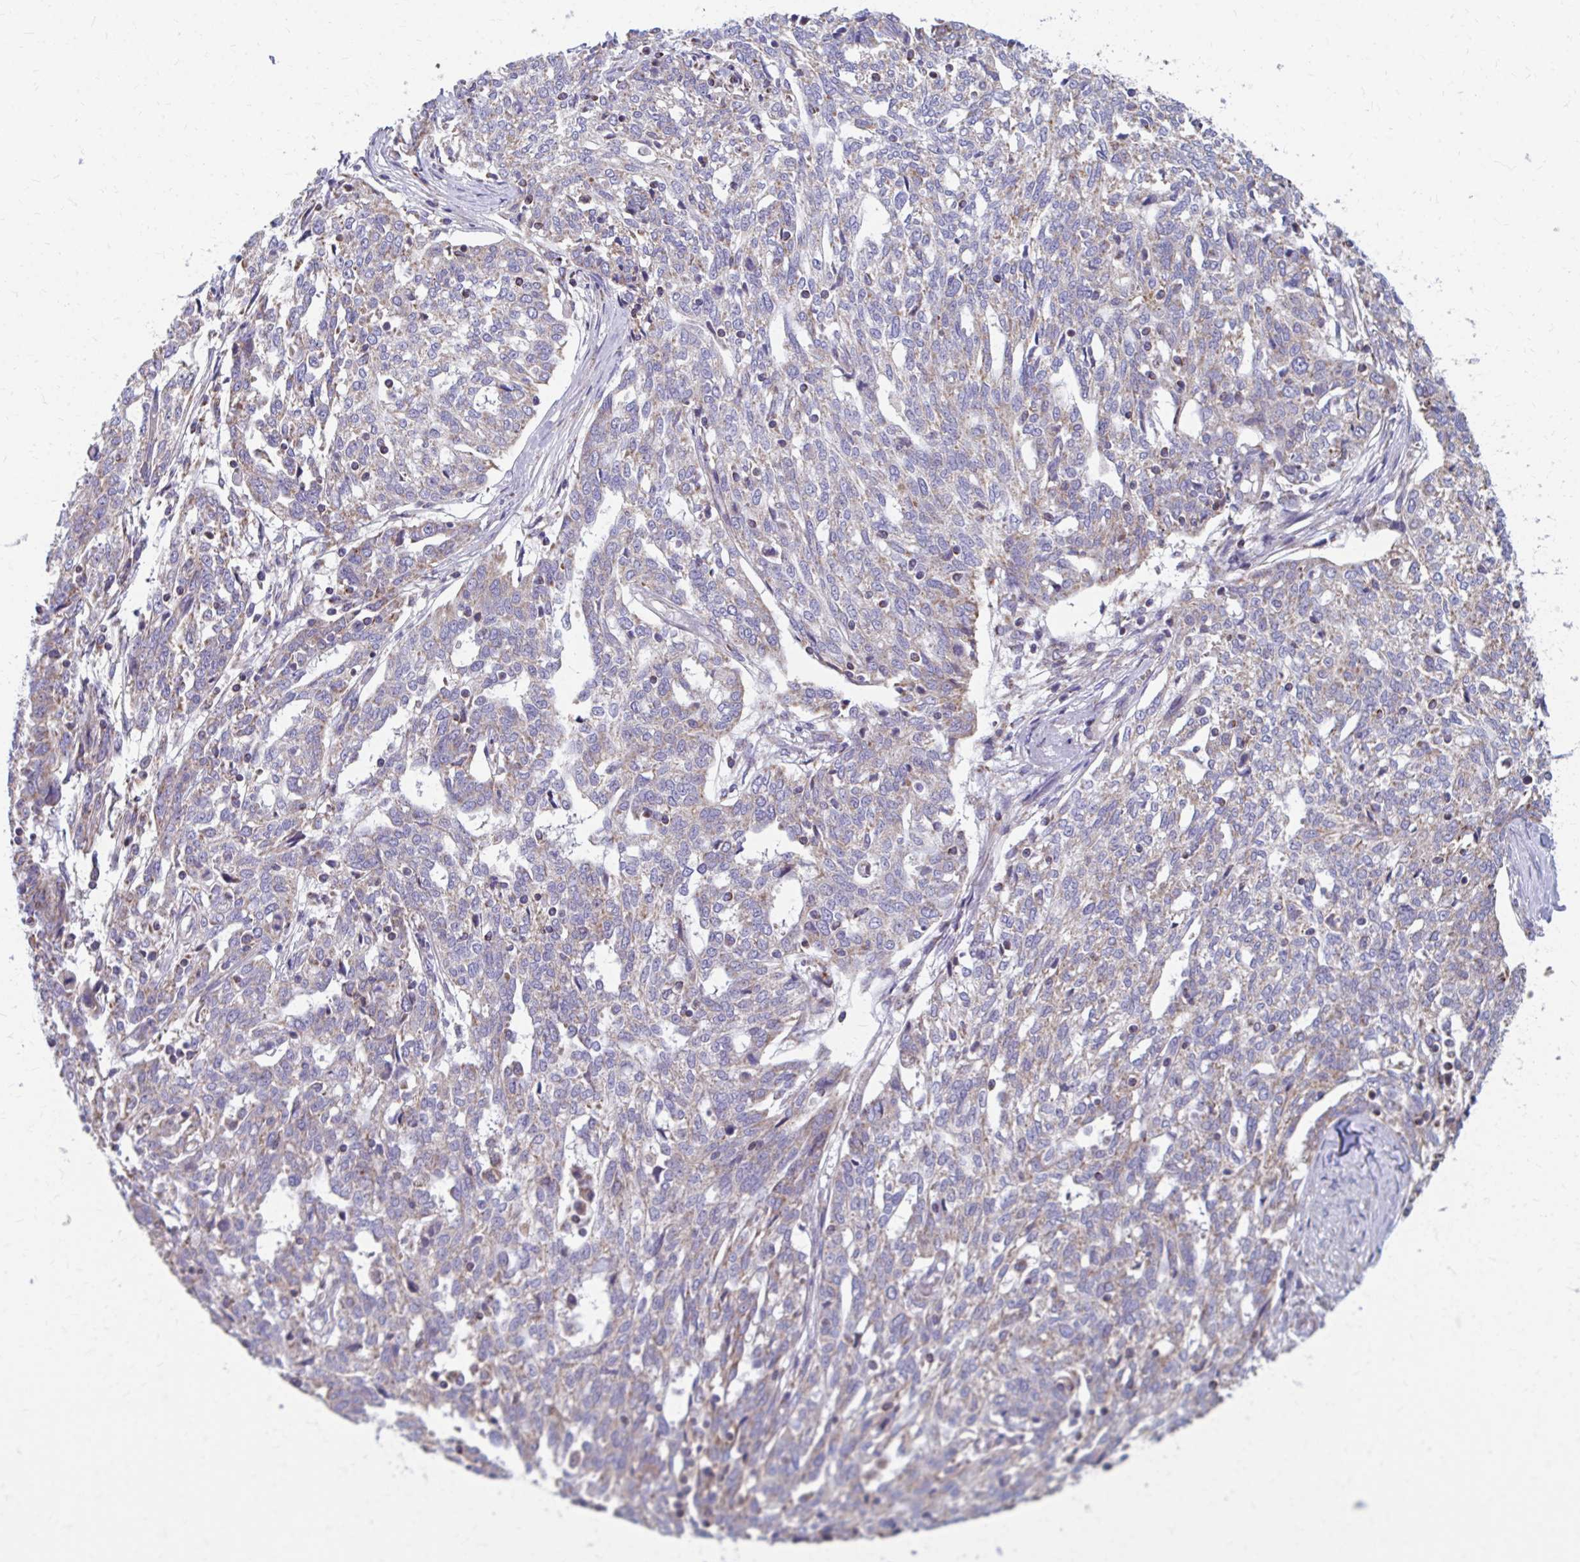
{"staining": {"intensity": "weak", "quantity": "25%-75%", "location": "cytoplasmic/membranous"}, "tissue": "ovarian cancer", "cell_type": "Tumor cells", "image_type": "cancer", "snomed": [{"axis": "morphology", "description": "Cystadenocarcinoma, serous, NOS"}, {"axis": "topography", "description": "Ovary"}], "caption": "Immunohistochemical staining of ovarian cancer shows low levels of weak cytoplasmic/membranous positivity in approximately 25%-75% of tumor cells. Using DAB (brown) and hematoxylin (blue) stains, captured at high magnification using brightfield microscopy.", "gene": "RCC1L", "patient": {"sex": "female", "age": 67}}